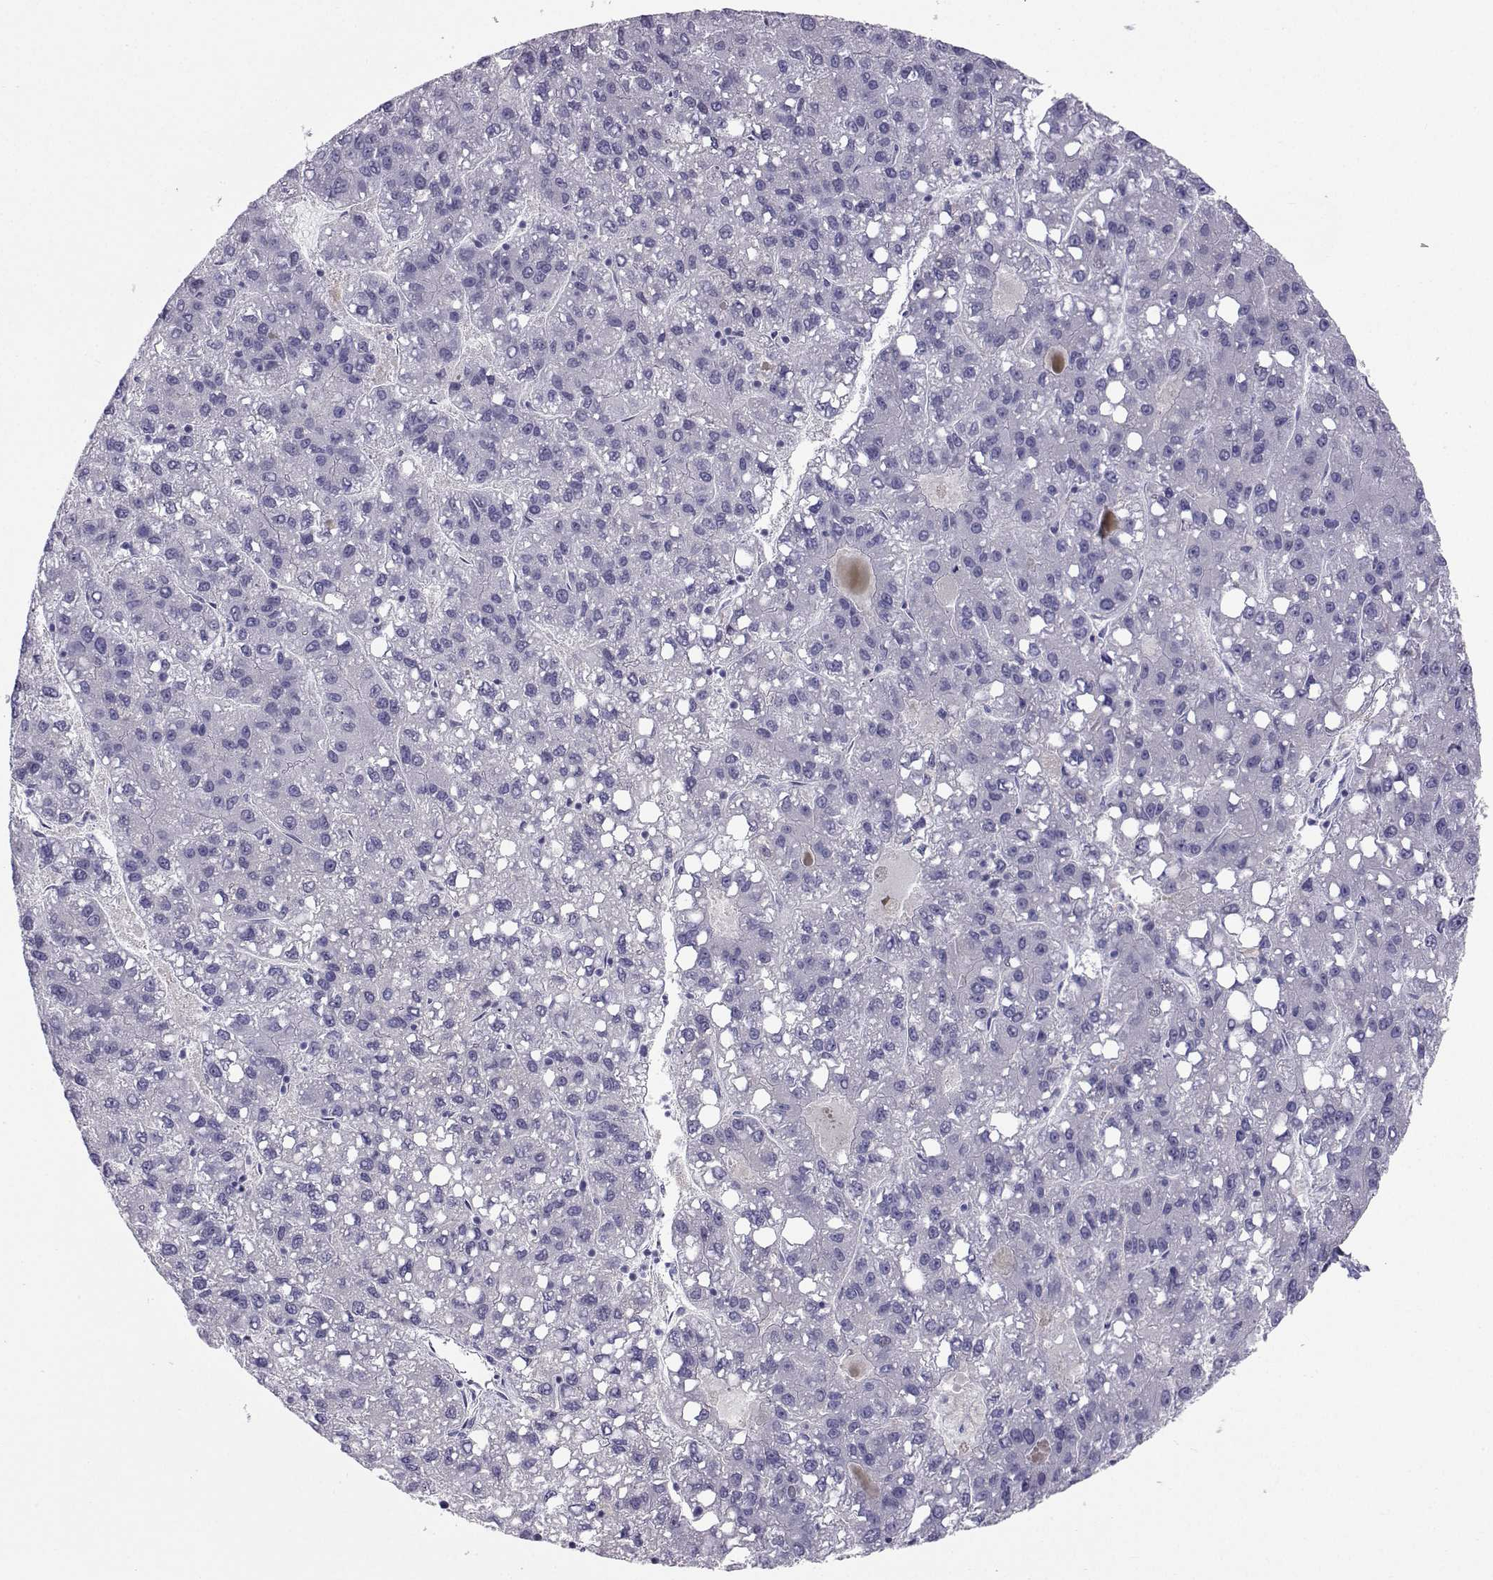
{"staining": {"intensity": "negative", "quantity": "none", "location": "none"}, "tissue": "liver cancer", "cell_type": "Tumor cells", "image_type": "cancer", "snomed": [{"axis": "morphology", "description": "Carcinoma, Hepatocellular, NOS"}, {"axis": "topography", "description": "Liver"}], "caption": "Immunohistochemistry (IHC) of hepatocellular carcinoma (liver) exhibits no expression in tumor cells.", "gene": "PLIN4", "patient": {"sex": "female", "age": 82}}